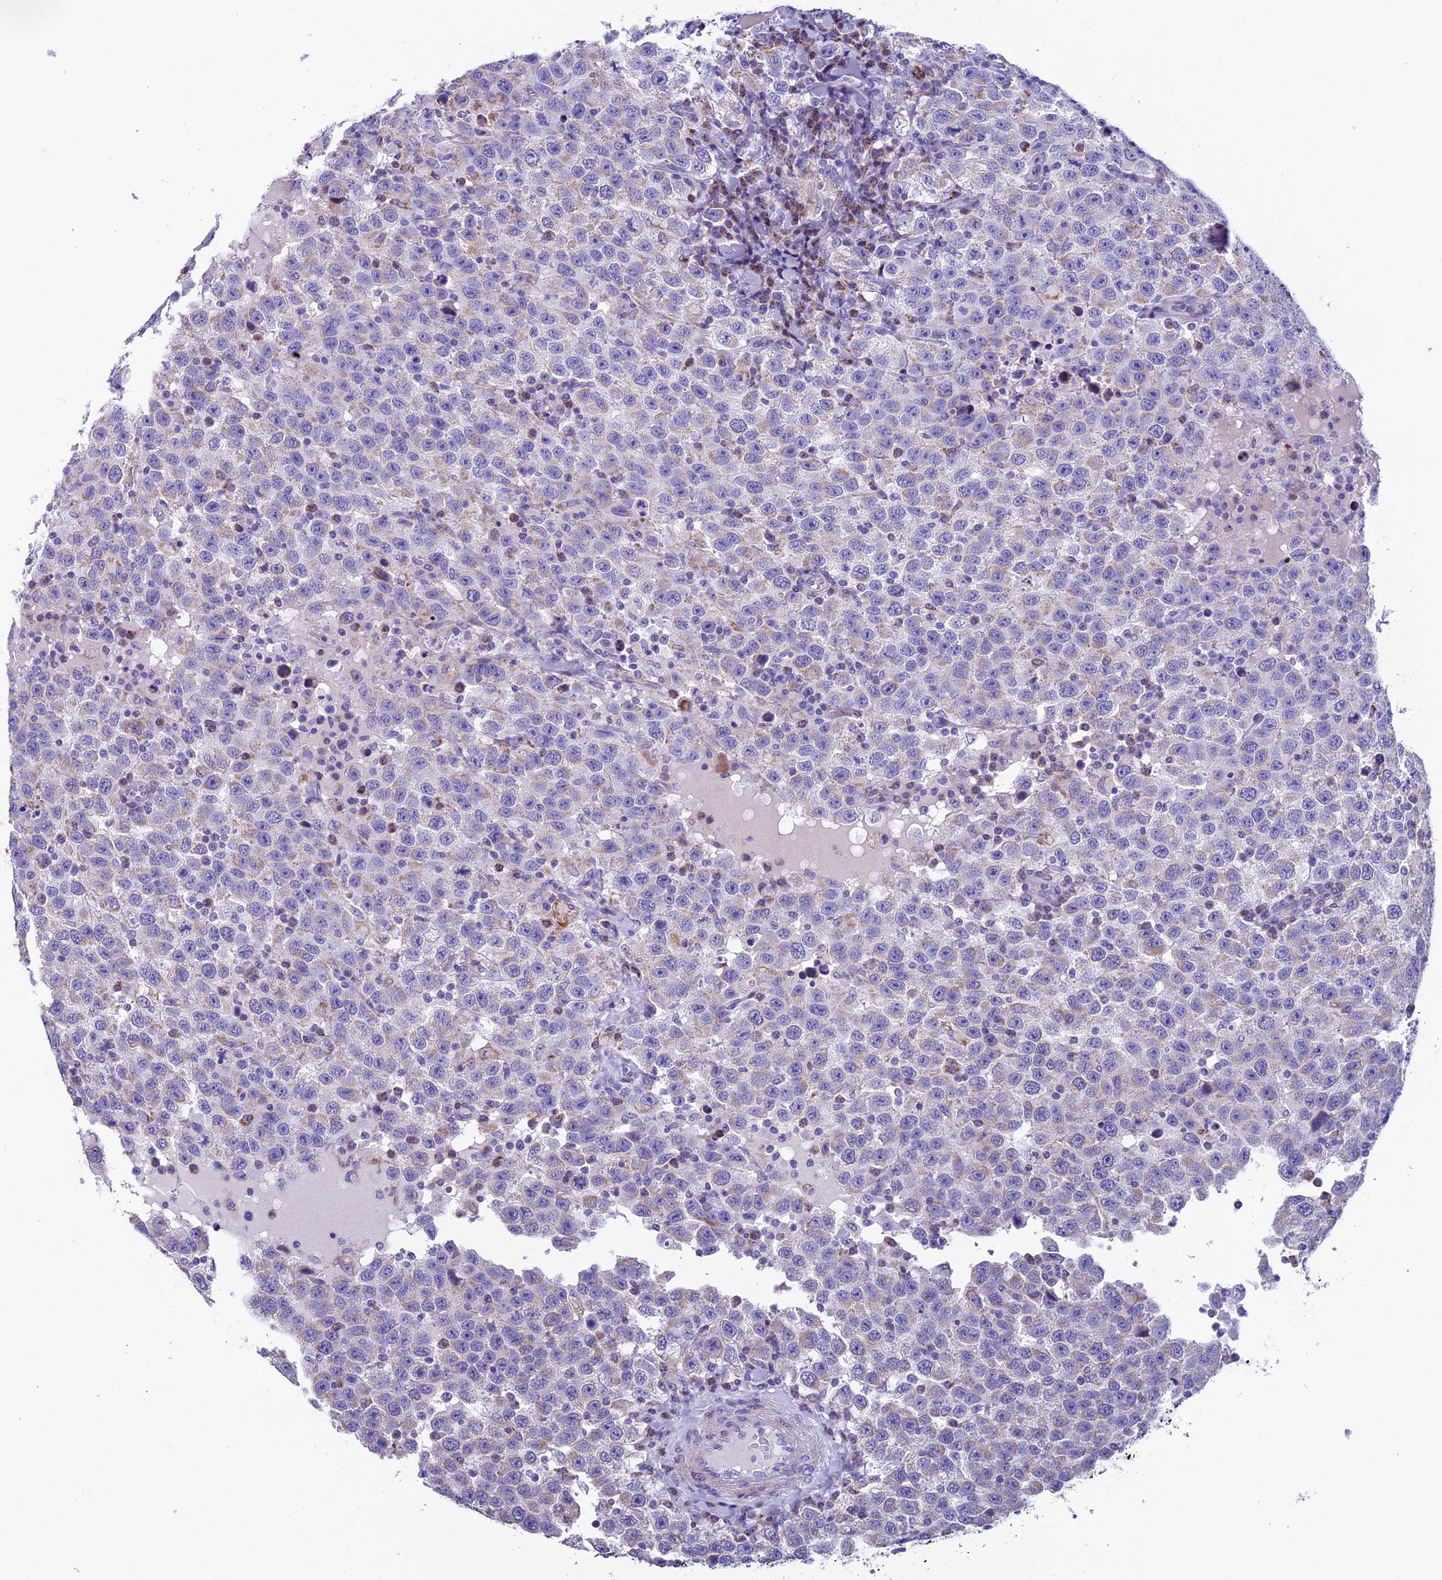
{"staining": {"intensity": "negative", "quantity": "none", "location": "none"}, "tissue": "testis cancer", "cell_type": "Tumor cells", "image_type": "cancer", "snomed": [{"axis": "morphology", "description": "Seminoma, NOS"}, {"axis": "topography", "description": "Testis"}], "caption": "IHC of human testis cancer displays no positivity in tumor cells. The staining is performed using DAB (3,3'-diaminobenzidine) brown chromogen with nuclei counter-stained in using hematoxylin.", "gene": "ZNF563", "patient": {"sex": "male", "age": 41}}